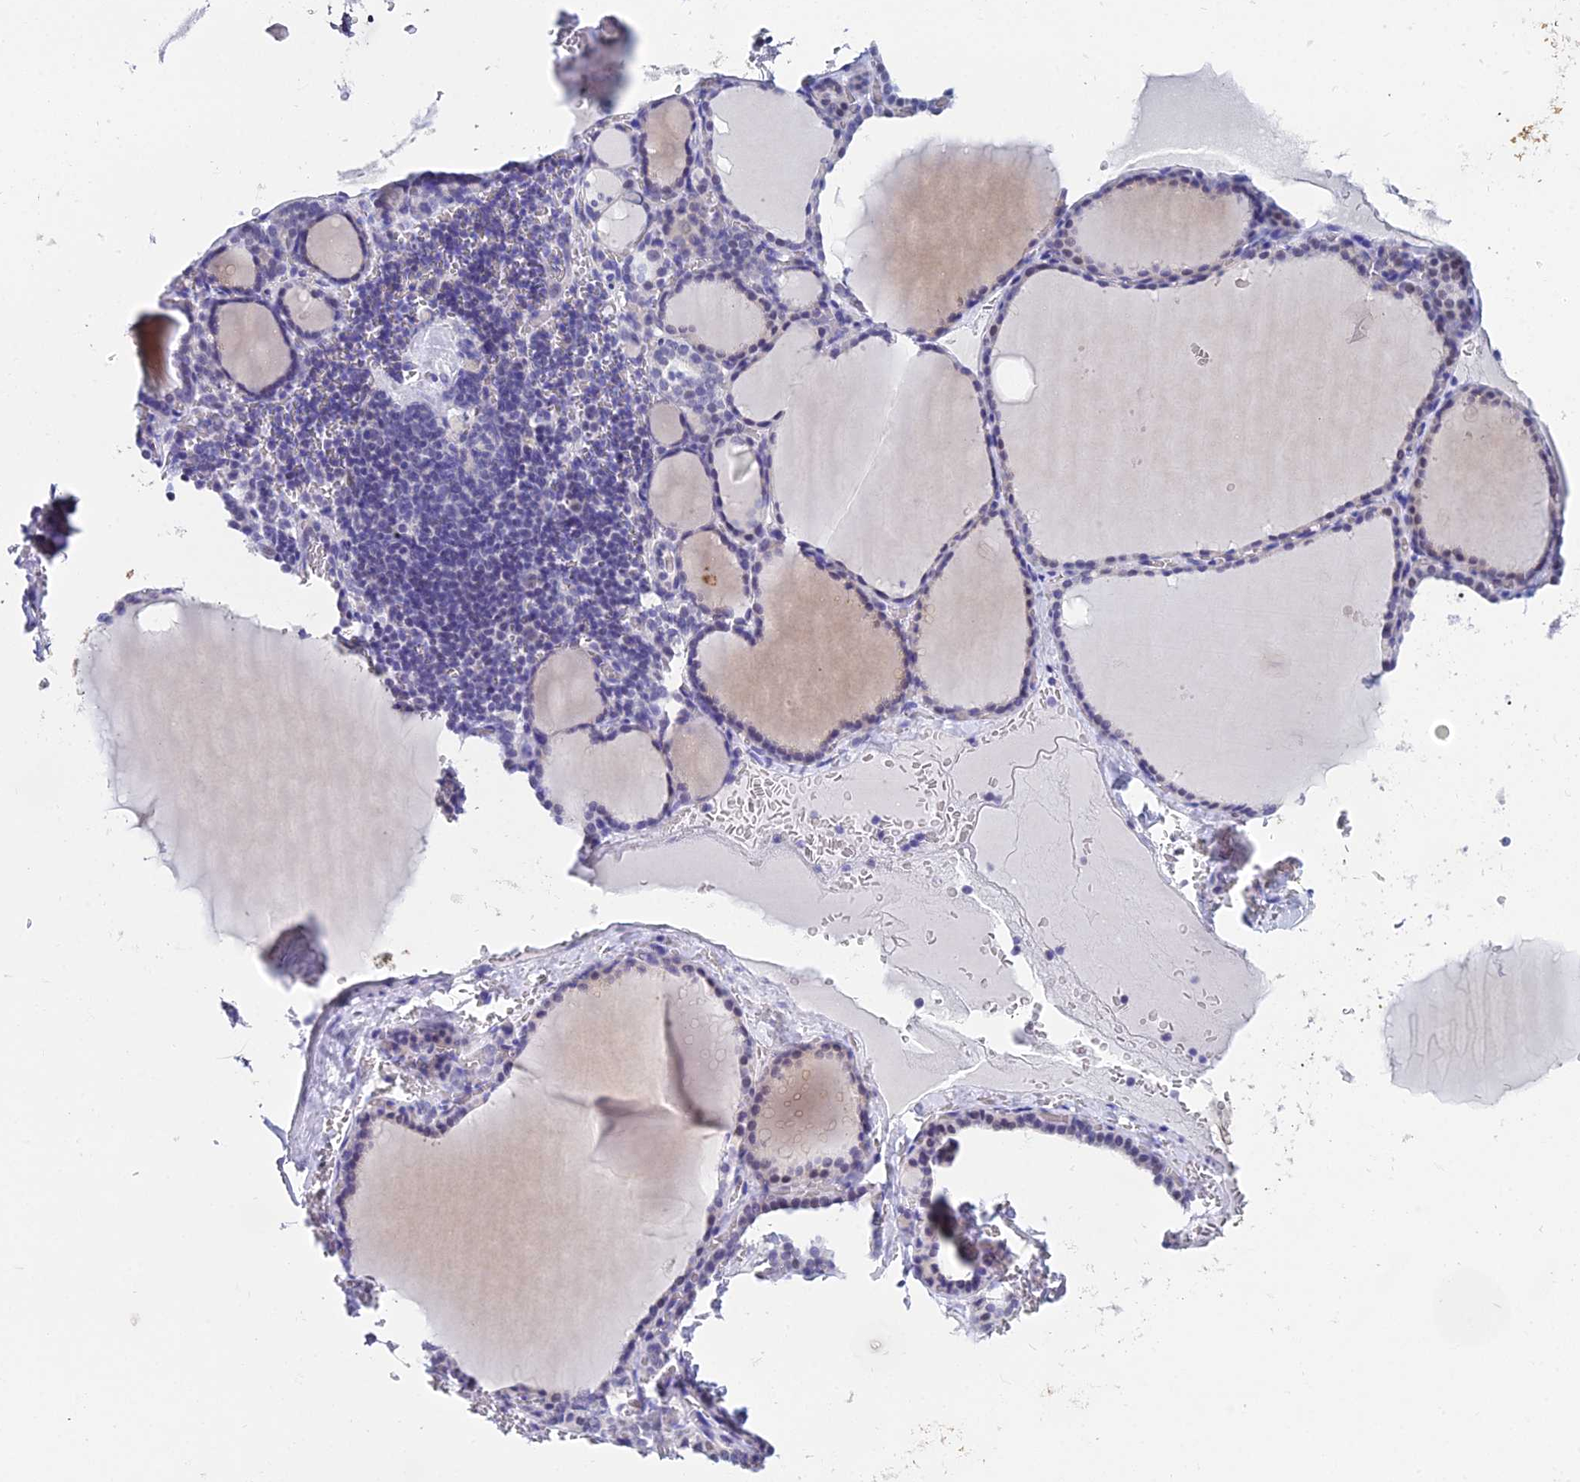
{"staining": {"intensity": "moderate", "quantity": "<25%", "location": "nuclear"}, "tissue": "thyroid gland", "cell_type": "Glandular cells", "image_type": "normal", "snomed": [{"axis": "morphology", "description": "Normal tissue, NOS"}, {"axis": "topography", "description": "Thyroid gland"}], "caption": "Thyroid gland stained for a protein reveals moderate nuclear positivity in glandular cells. (DAB (3,3'-diaminobenzidine) = brown stain, brightfield microscopy at high magnification).", "gene": "OCM2", "patient": {"sex": "female", "age": 39}}